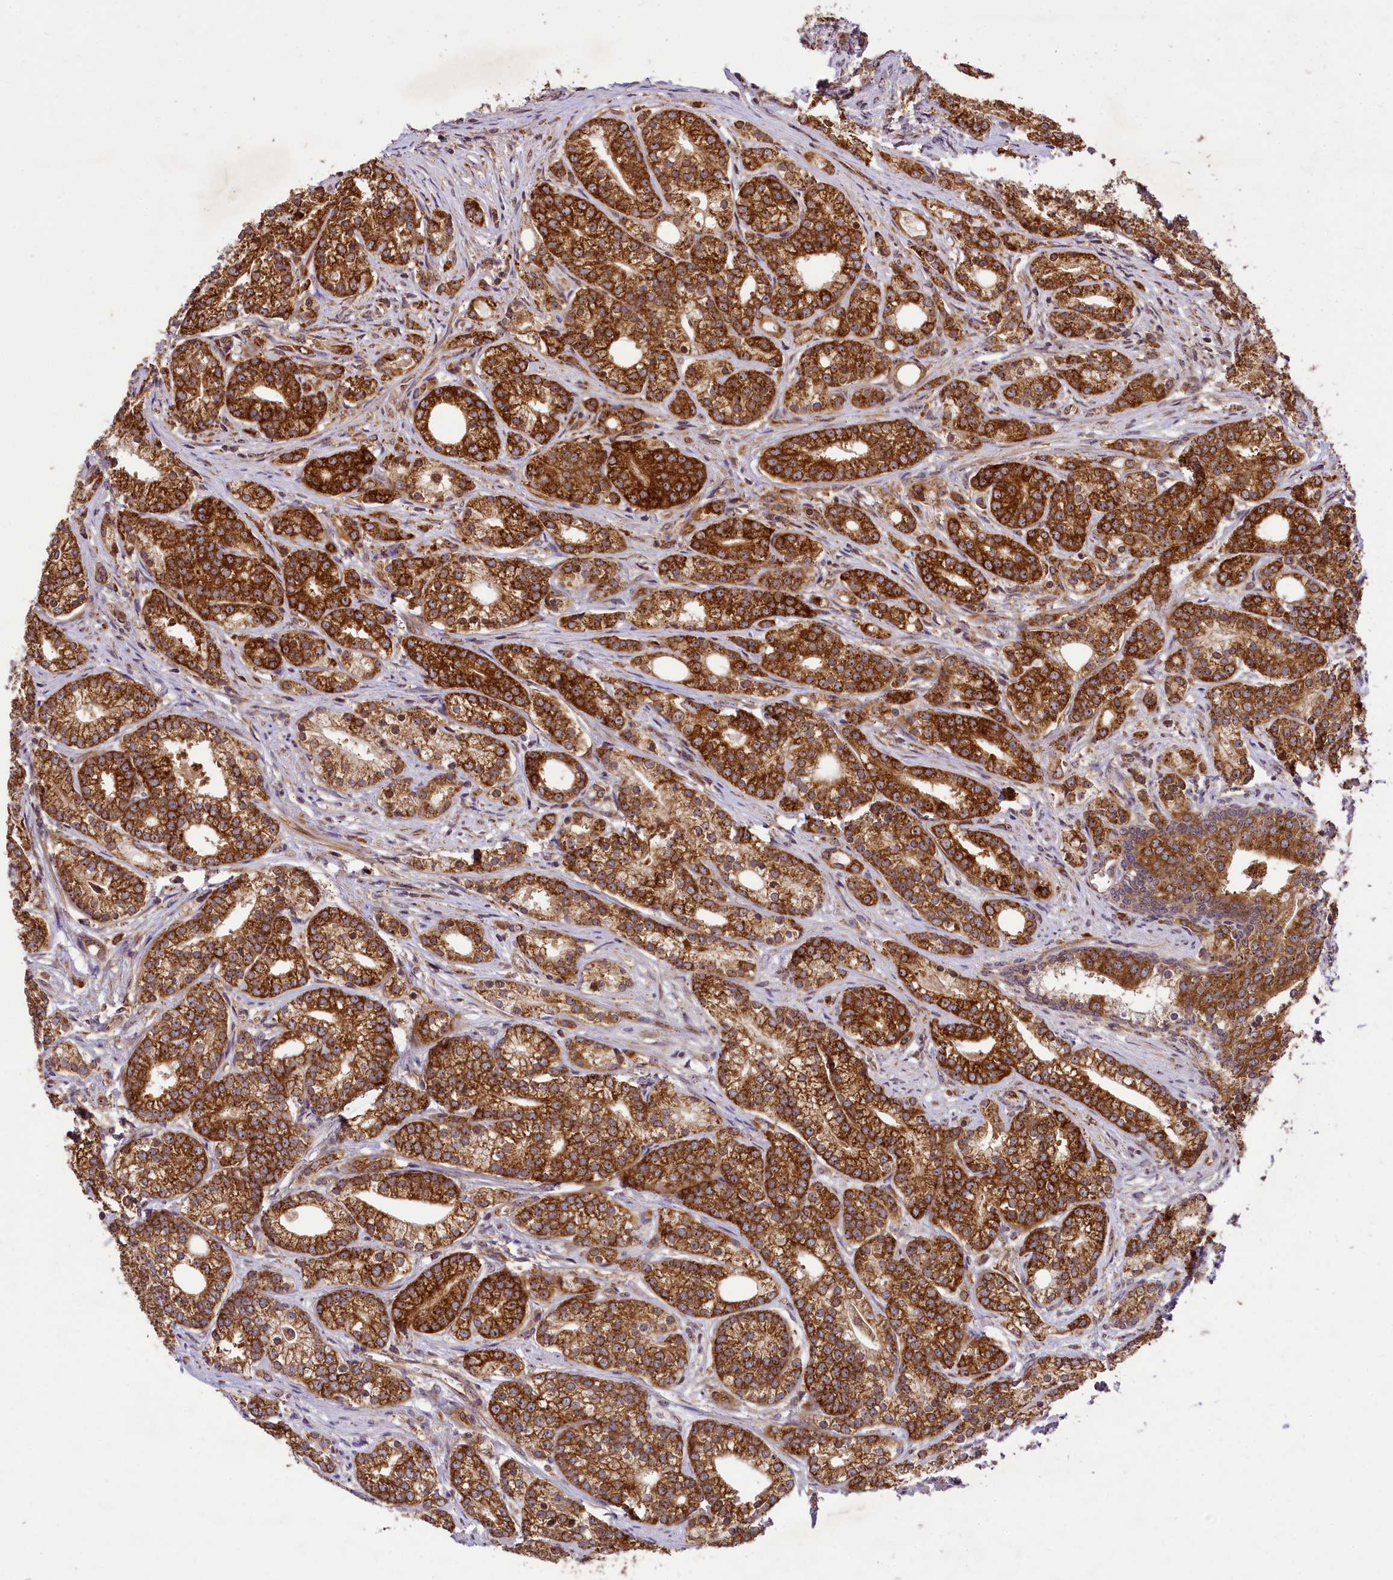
{"staining": {"intensity": "strong", "quantity": ">75%", "location": "cytoplasmic/membranous"}, "tissue": "prostate cancer", "cell_type": "Tumor cells", "image_type": "cancer", "snomed": [{"axis": "morphology", "description": "Adenocarcinoma, Low grade"}, {"axis": "topography", "description": "Prostate"}], "caption": "Brown immunohistochemical staining in prostate cancer (adenocarcinoma (low-grade)) shows strong cytoplasmic/membranous staining in approximately >75% of tumor cells. The staining was performed using DAB (3,3'-diaminobenzidine), with brown indicating positive protein expression. Nuclei are stained blue with hematoxylin.", "gene": "LARP4", "patient": {"sex": "male", "age": 71}}